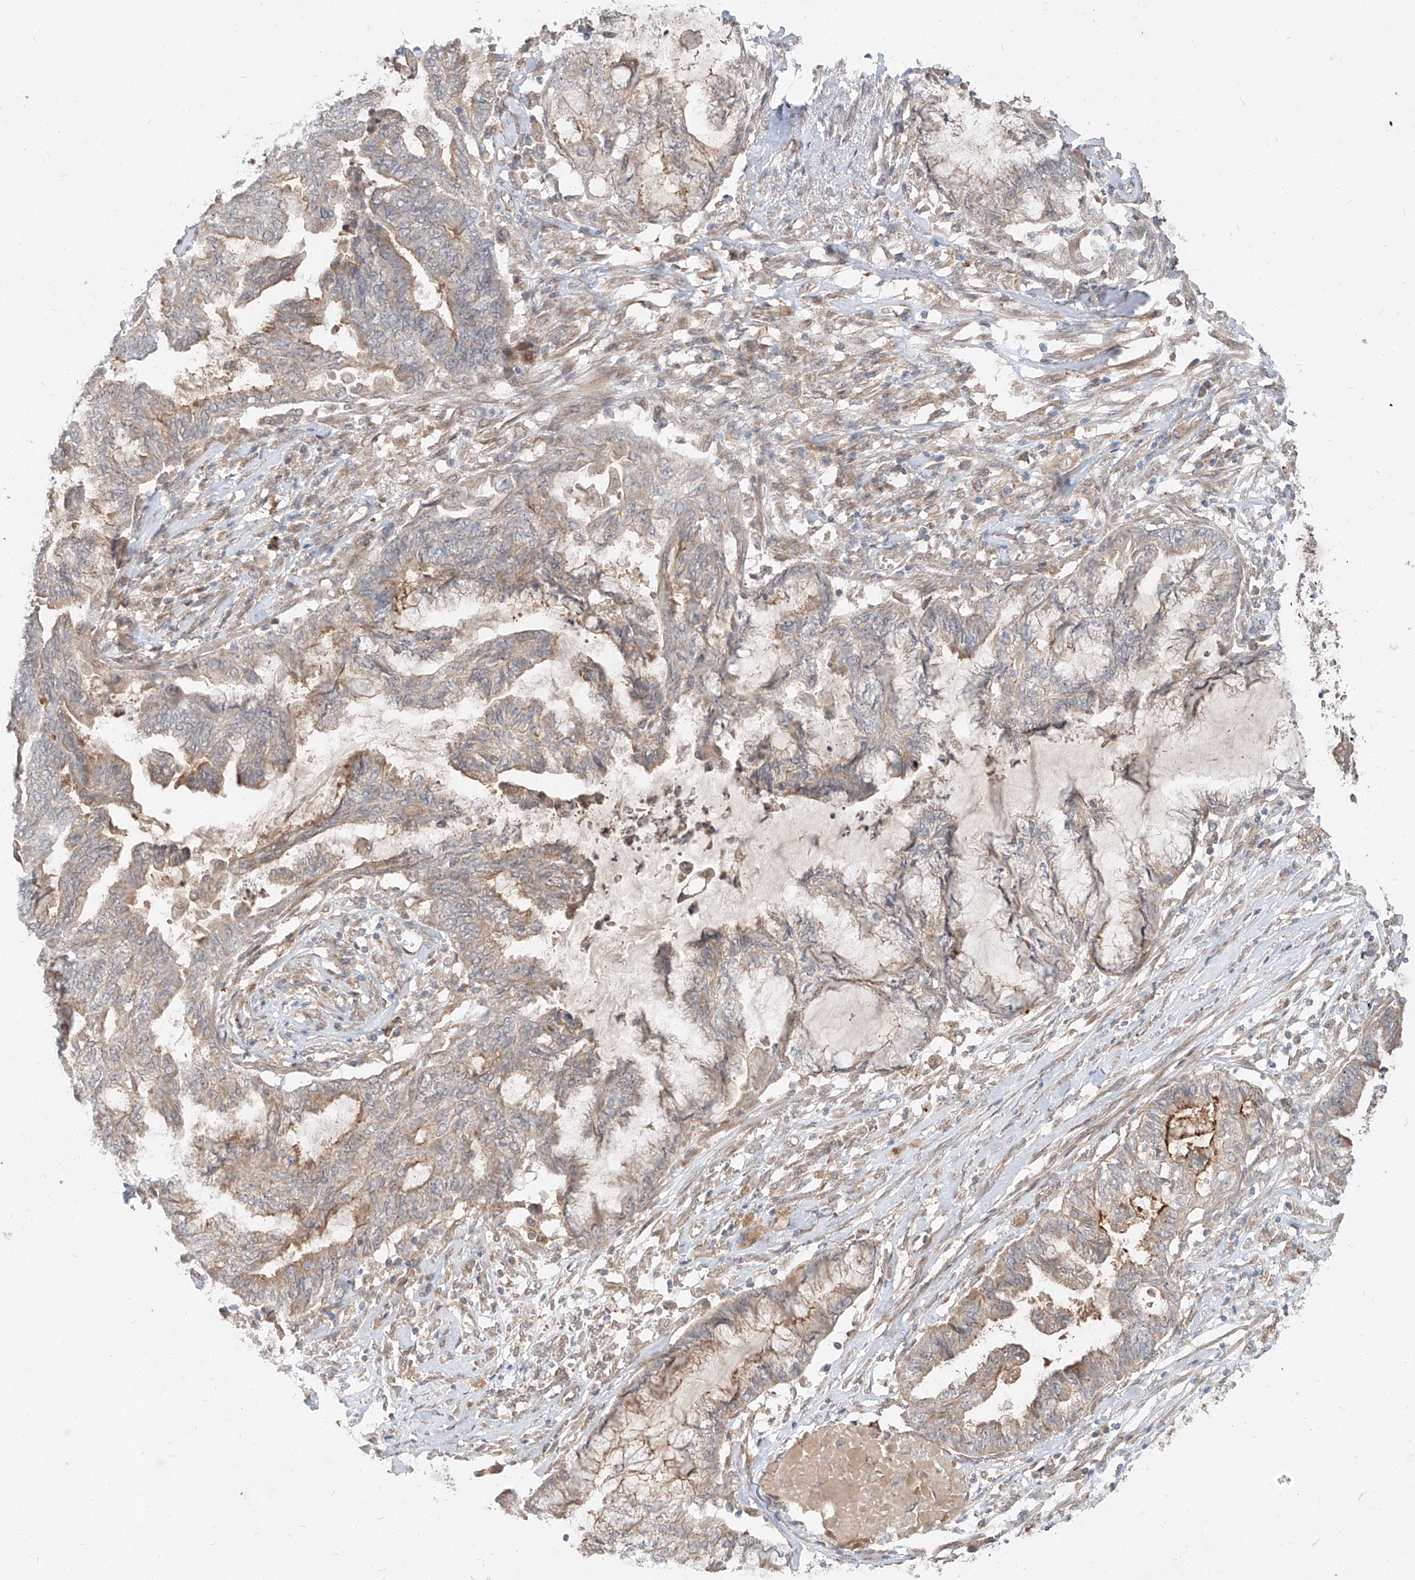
{"staining": {"intensity": "weak", "quantity": "25%-75%", "location": "cytoplasmic/membranous"}, "tissue": "endometrial cancer", "cell_type": "Tumor cells", "image_type": "cancer", "snomed": [{"axis": "morphology", "description": "Adenocarcinoma, NOS"}, {"axis": "topography", "description": "Endometrium"}], "caption": "Endometrial adenocarcinoma was stained to show a protein in brown. There is low levels of weak cytoplasmic/membranous expression in approximately 25%-75% of tumor cells.", "gene": "STX19", "patient": {"sex": "female", "age": 86}}